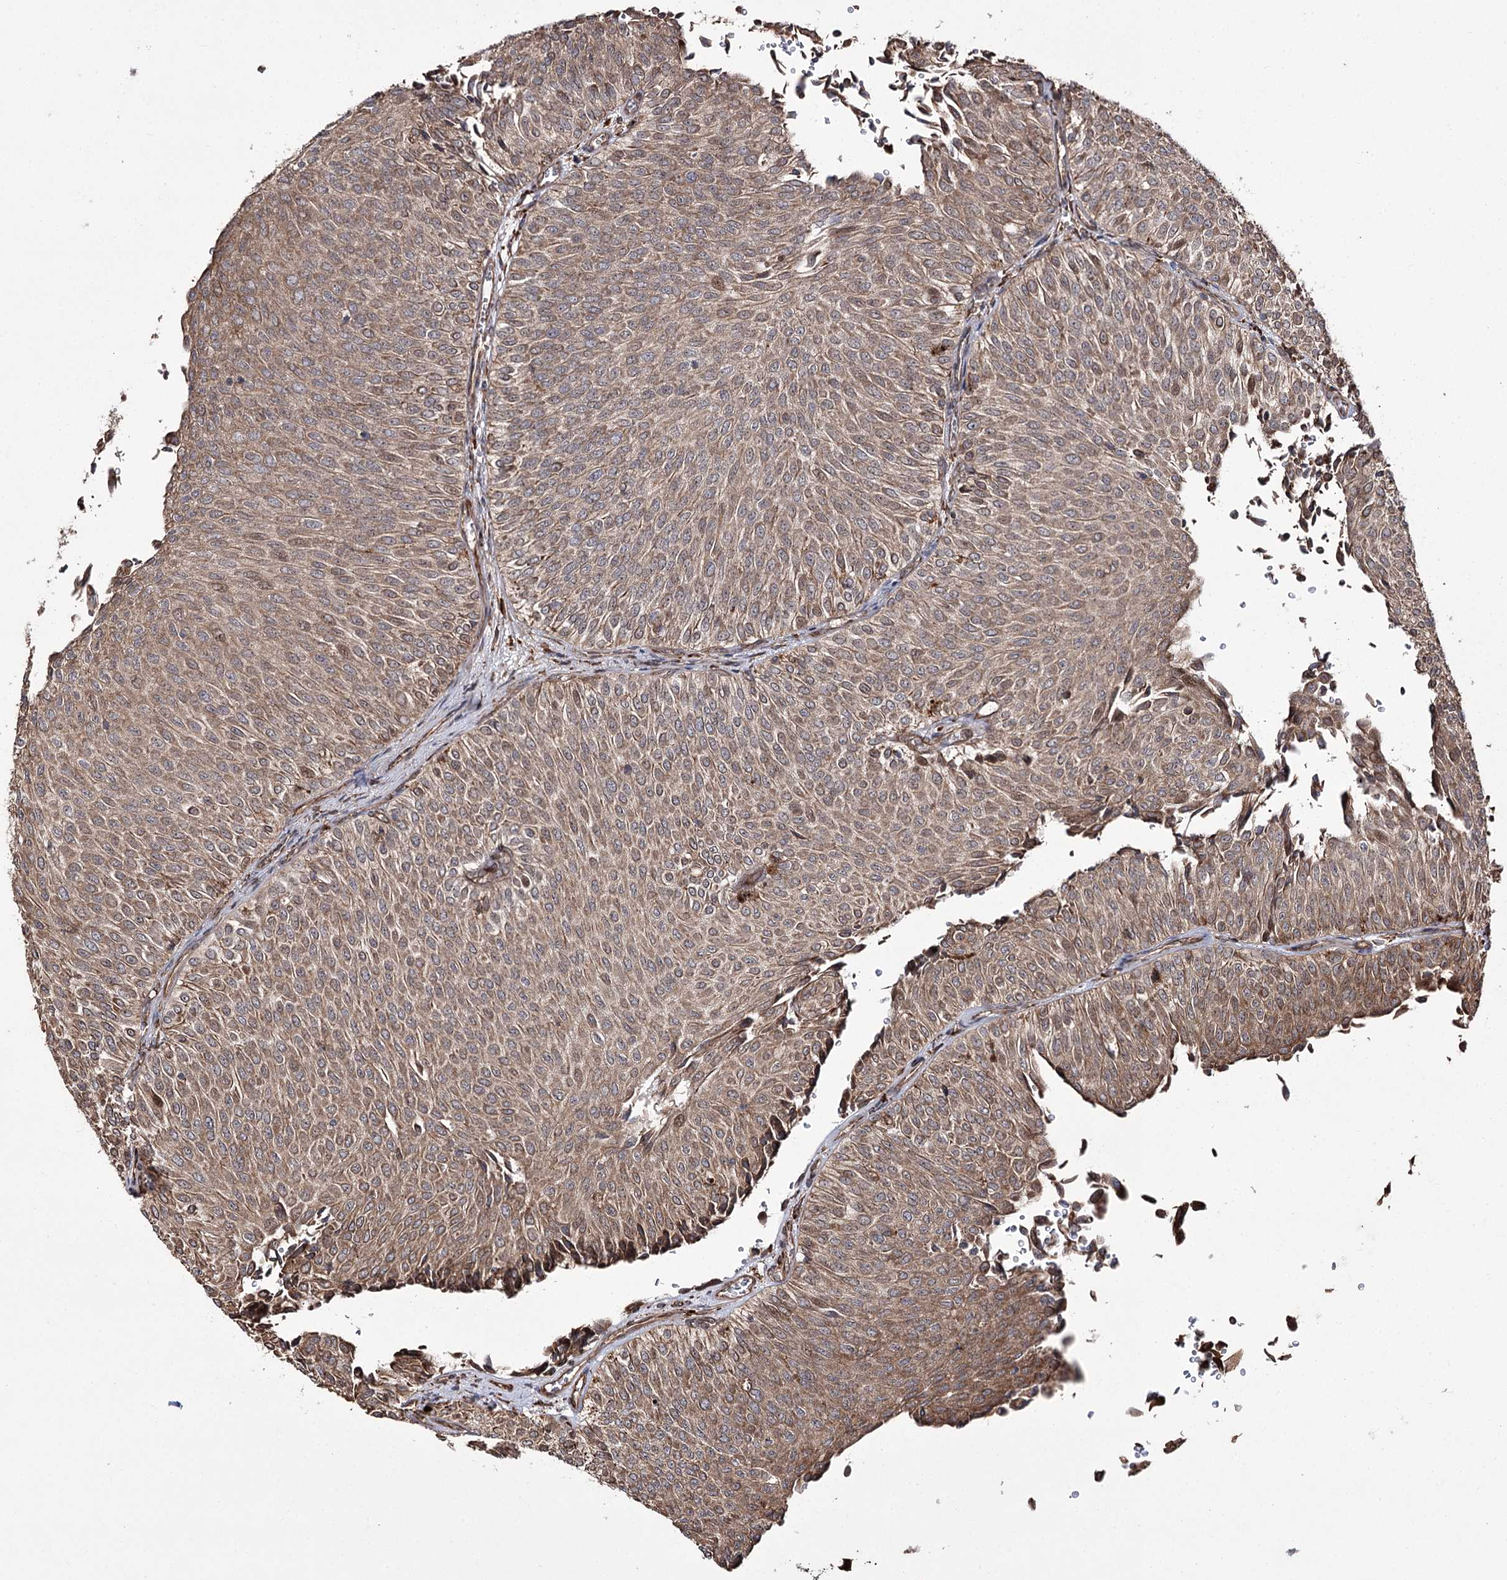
{"staining": {"intensity": "moderate", "quantity": ">75%", "location": "cytoplasmic/membranous"}, "tissue": "urothelial cancer", "cell_type": "Tumor cells", "image_type": "cancer", "snomed": [{"axis": "morphology", "description": "Urothelial carcinoma, Low grade"}, {"axis": "topography", "description": "Urinary bladder"}], "caption": "Protein staining of urothelial cancer tissue demonstrates moderate cytoplasmic/membranous staining in about >75% of tumor cells. The staining is performed using DAB (3,3'-diaminobenzidine) brown chromogen to label protein expression. The nuclei are counter-stained blue using hematoxylin.", "gene": "FANCL", "patient": {"sex": "male", "age": 78}}